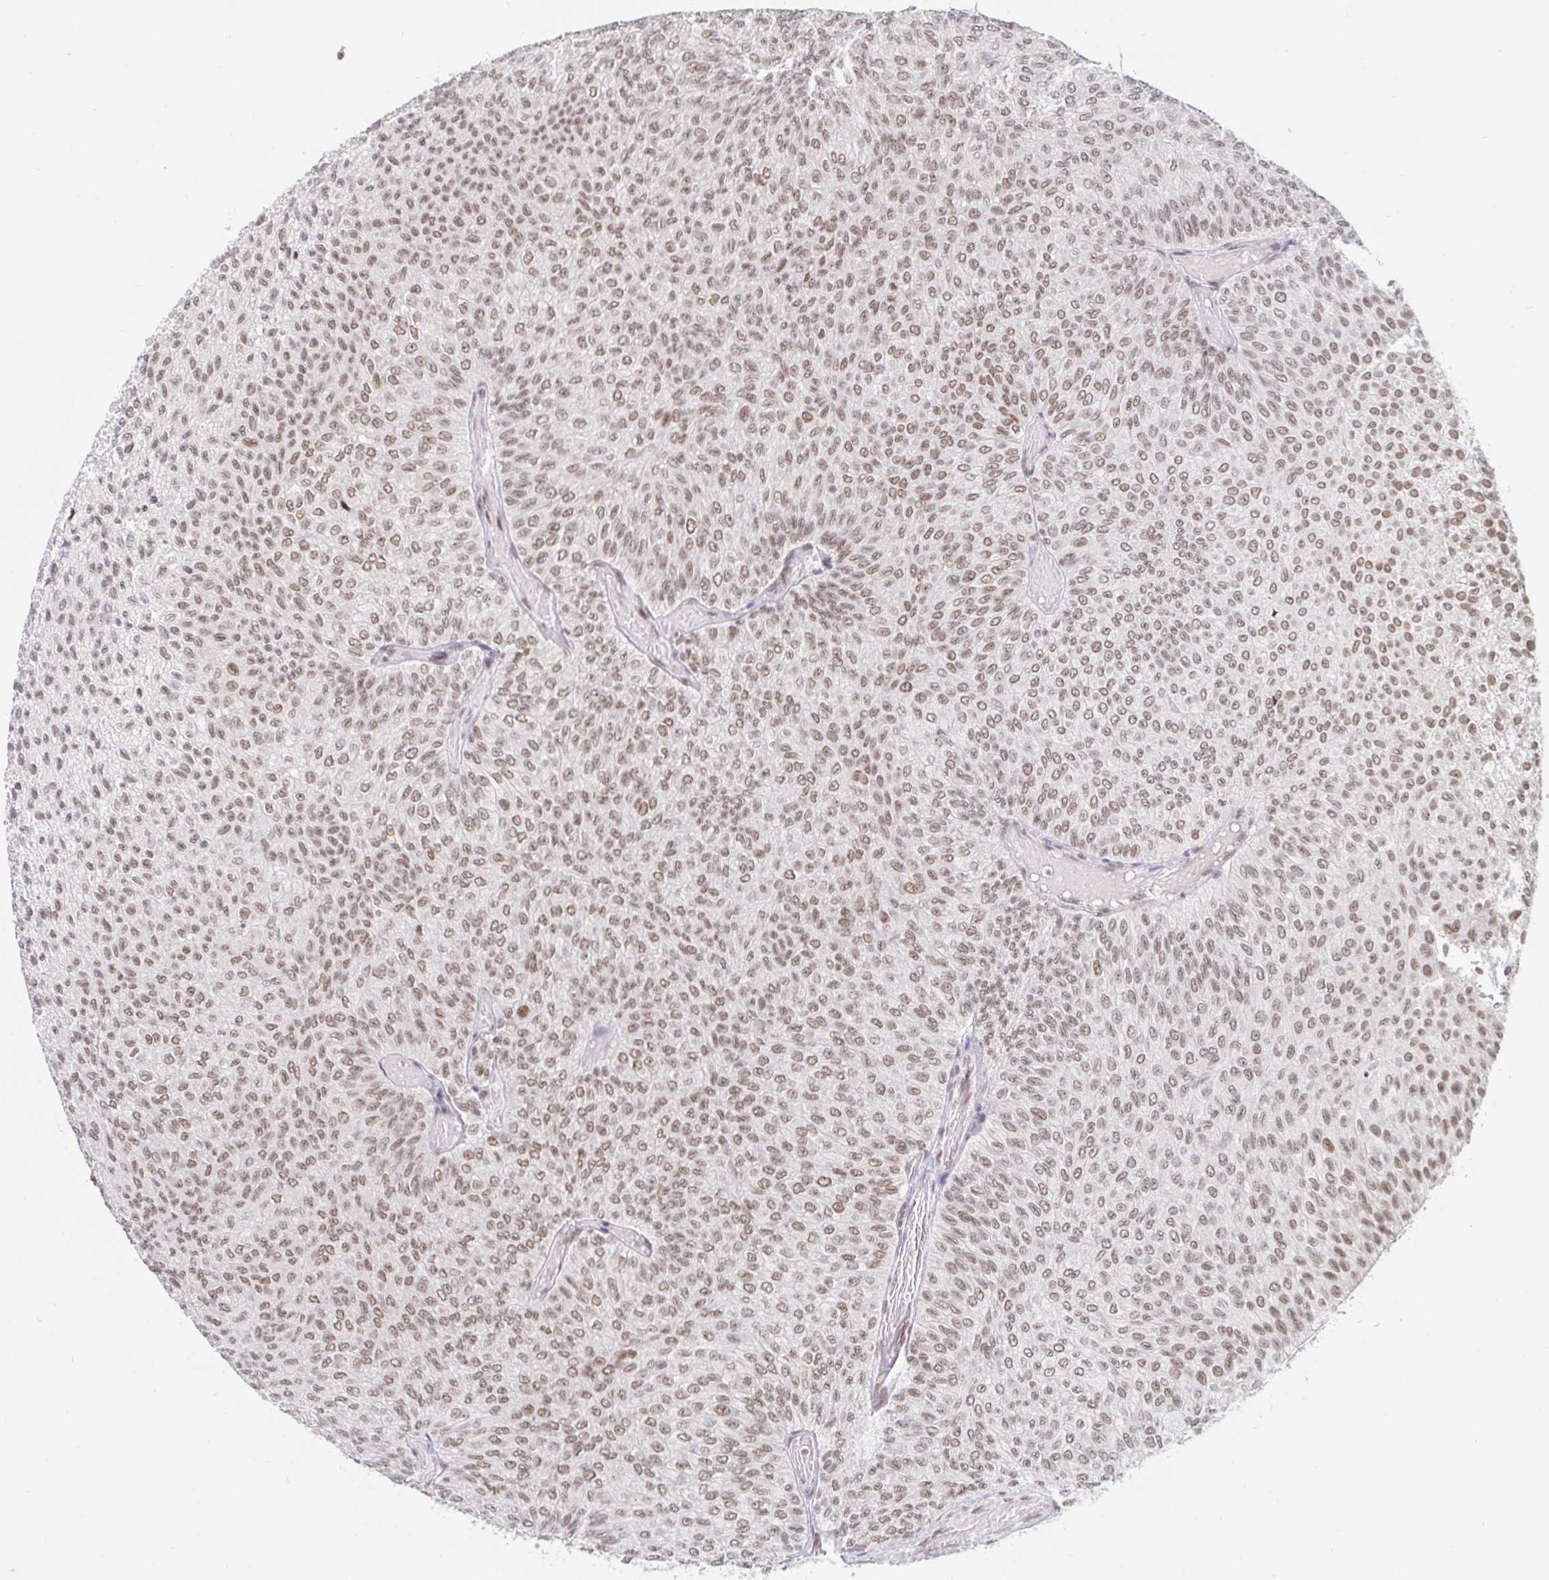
{"staining": {"intensity": "weak", "quantity": ">75%", "location": "nuclear"}, "tissue": "urothelial cancer", "cell_type": "Tumor cells", "image_type": "cancer", "snomed": [{"axis": "morphology", "description": "Urothelial carcinoma, Low grade"}, {"axis": "topography", "description": "Urinary bladder"}], "caption": "A low amount of weak nuclear expression is appreciated in about >75% of tumor cells in urothelial carcinoma (low-grade) tissue.", "gene": "RBMX", "patient": {"sex": "male", "age": 78}}